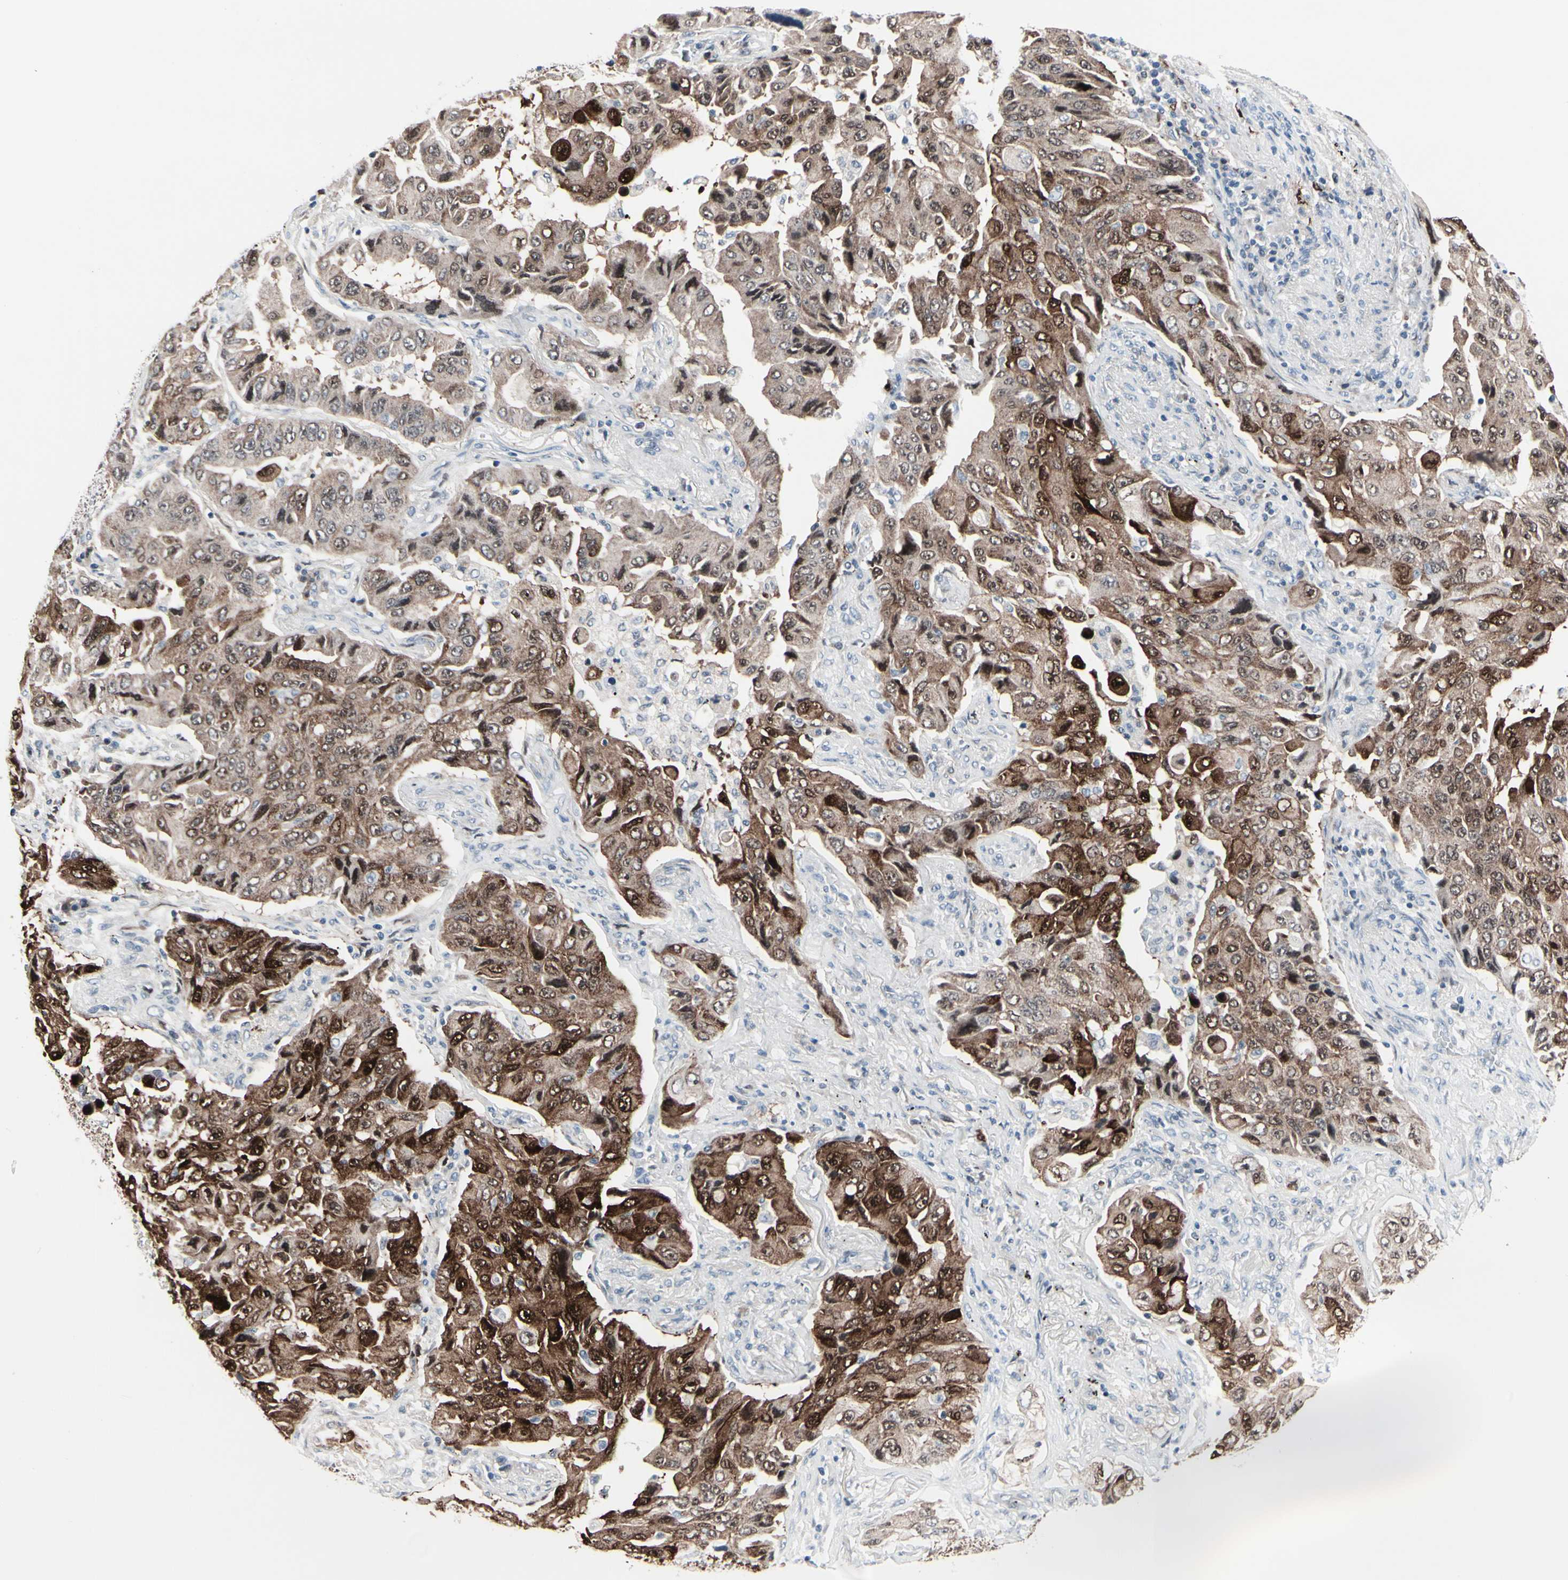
{"staining": {"intensity": "strong", "quantity": "25%-75%", "location": "cytoplasmic/membranous,nuclear"}, "tissue": "lung cancer", "cell_type": "Tumor cells", "image_type": "cancer", "snomed": [{"axis": "morphology", "description": "Adenocarcinoma, NOS"}, {"axis": "topography", "description": "Lung"}], "caption": "Tumor cells exhibit strong cytoplasmic/membranous and nuclear expression in approximately 25%-75% of cells in lung adenocarcinoma.", "gene": "TXN", "patient": {"sex": "female", "age": 65}}